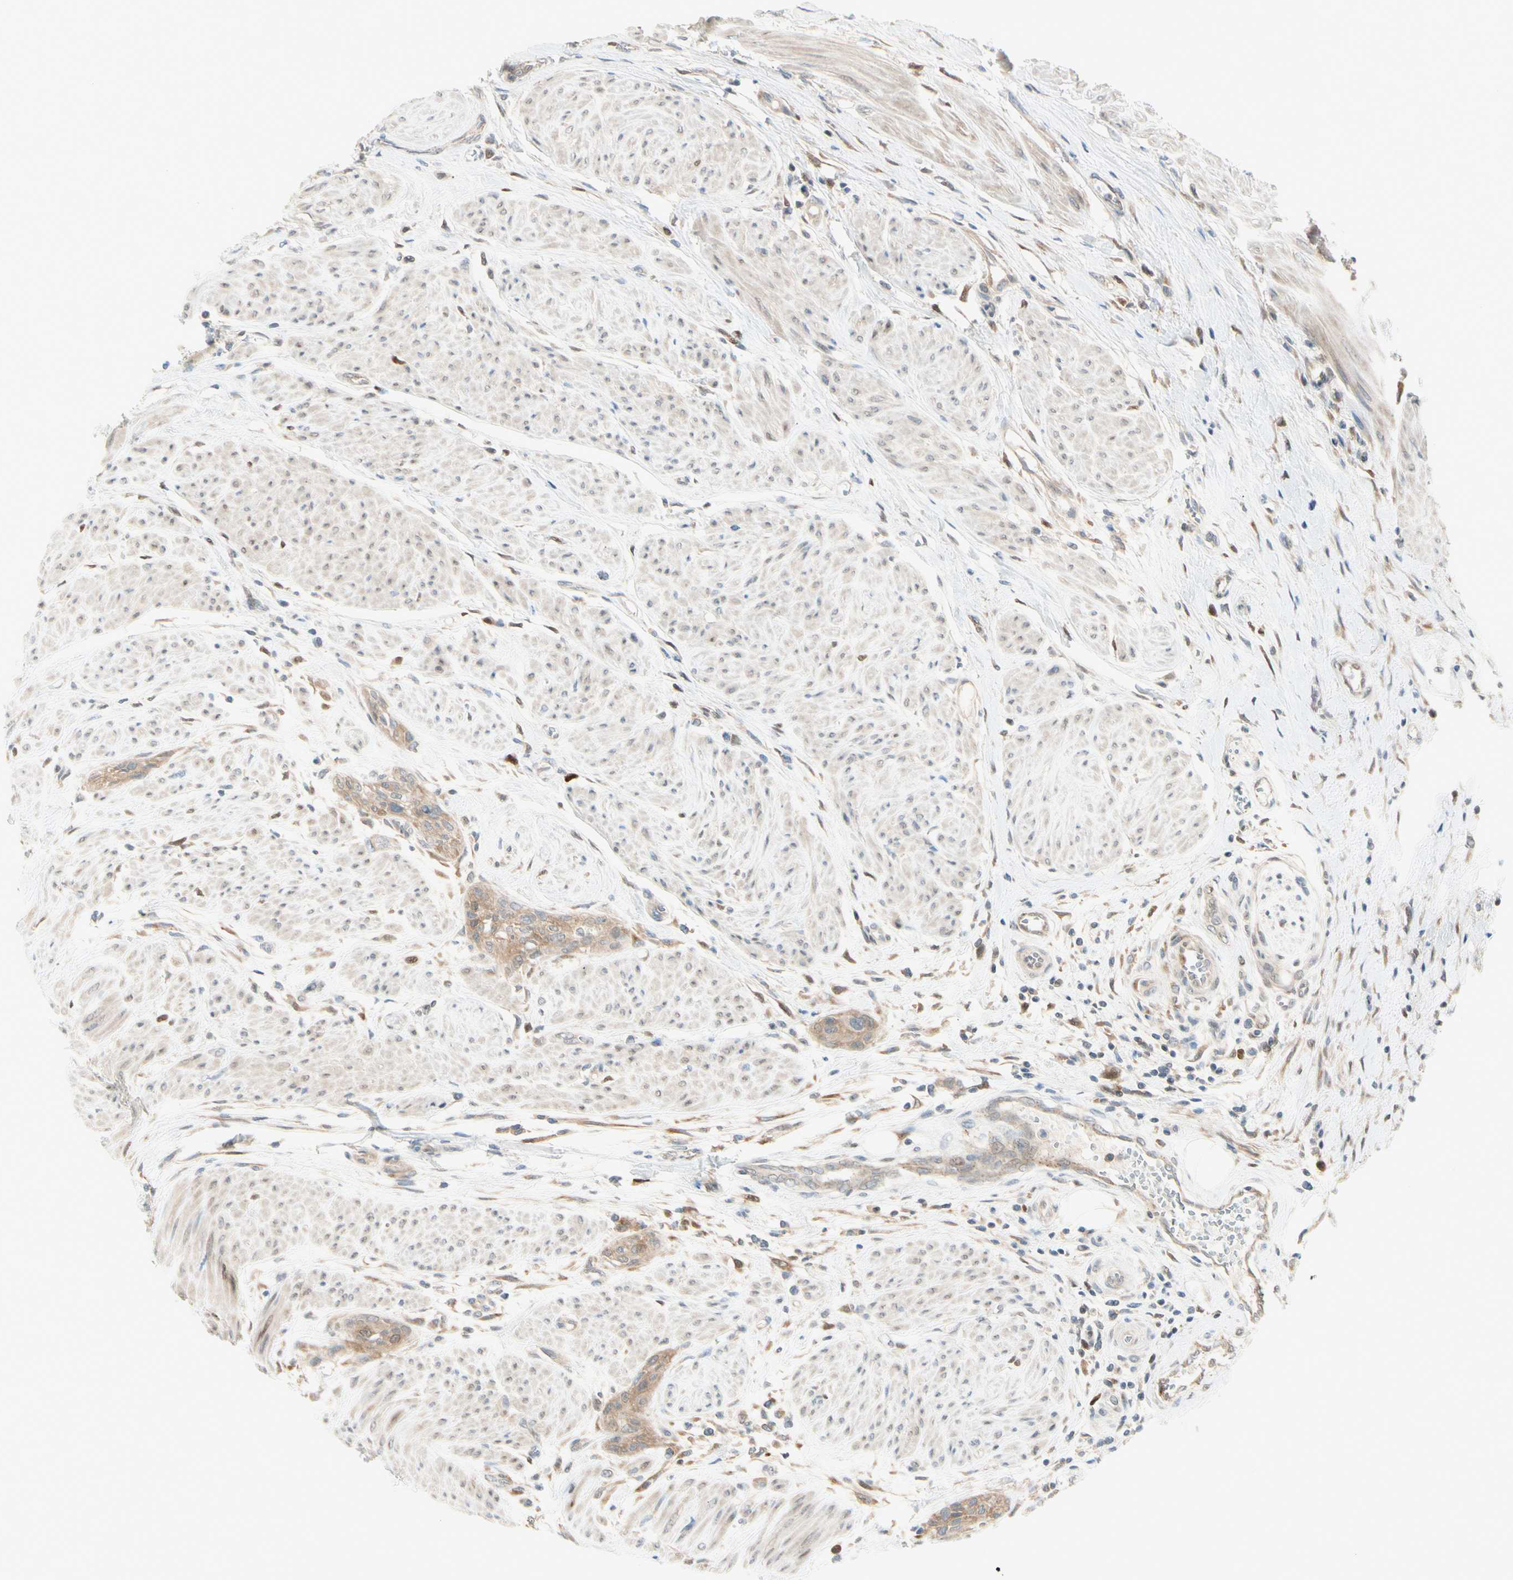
{"staining": {"intensity": "weak", "quantity": ">75%", "location": "cytoplasmic/membranous"}, "tissue": "urothelial cancer", "cell_type": "Tumor cells", "image_type": "cancer", "snomed": [{"axis": "morphology", "description": "Urothelial carcinoma, High grade"}, {"axis": "topography", "description": "Urinary bladder"}], "caption": "Tumor cells demonstrate weak cytoplasmic/membranous staining in approximately >75% of cells in urothelial cancer.", "gene": "PTTG1", "patient": {"sex": "male", "age": 35}}